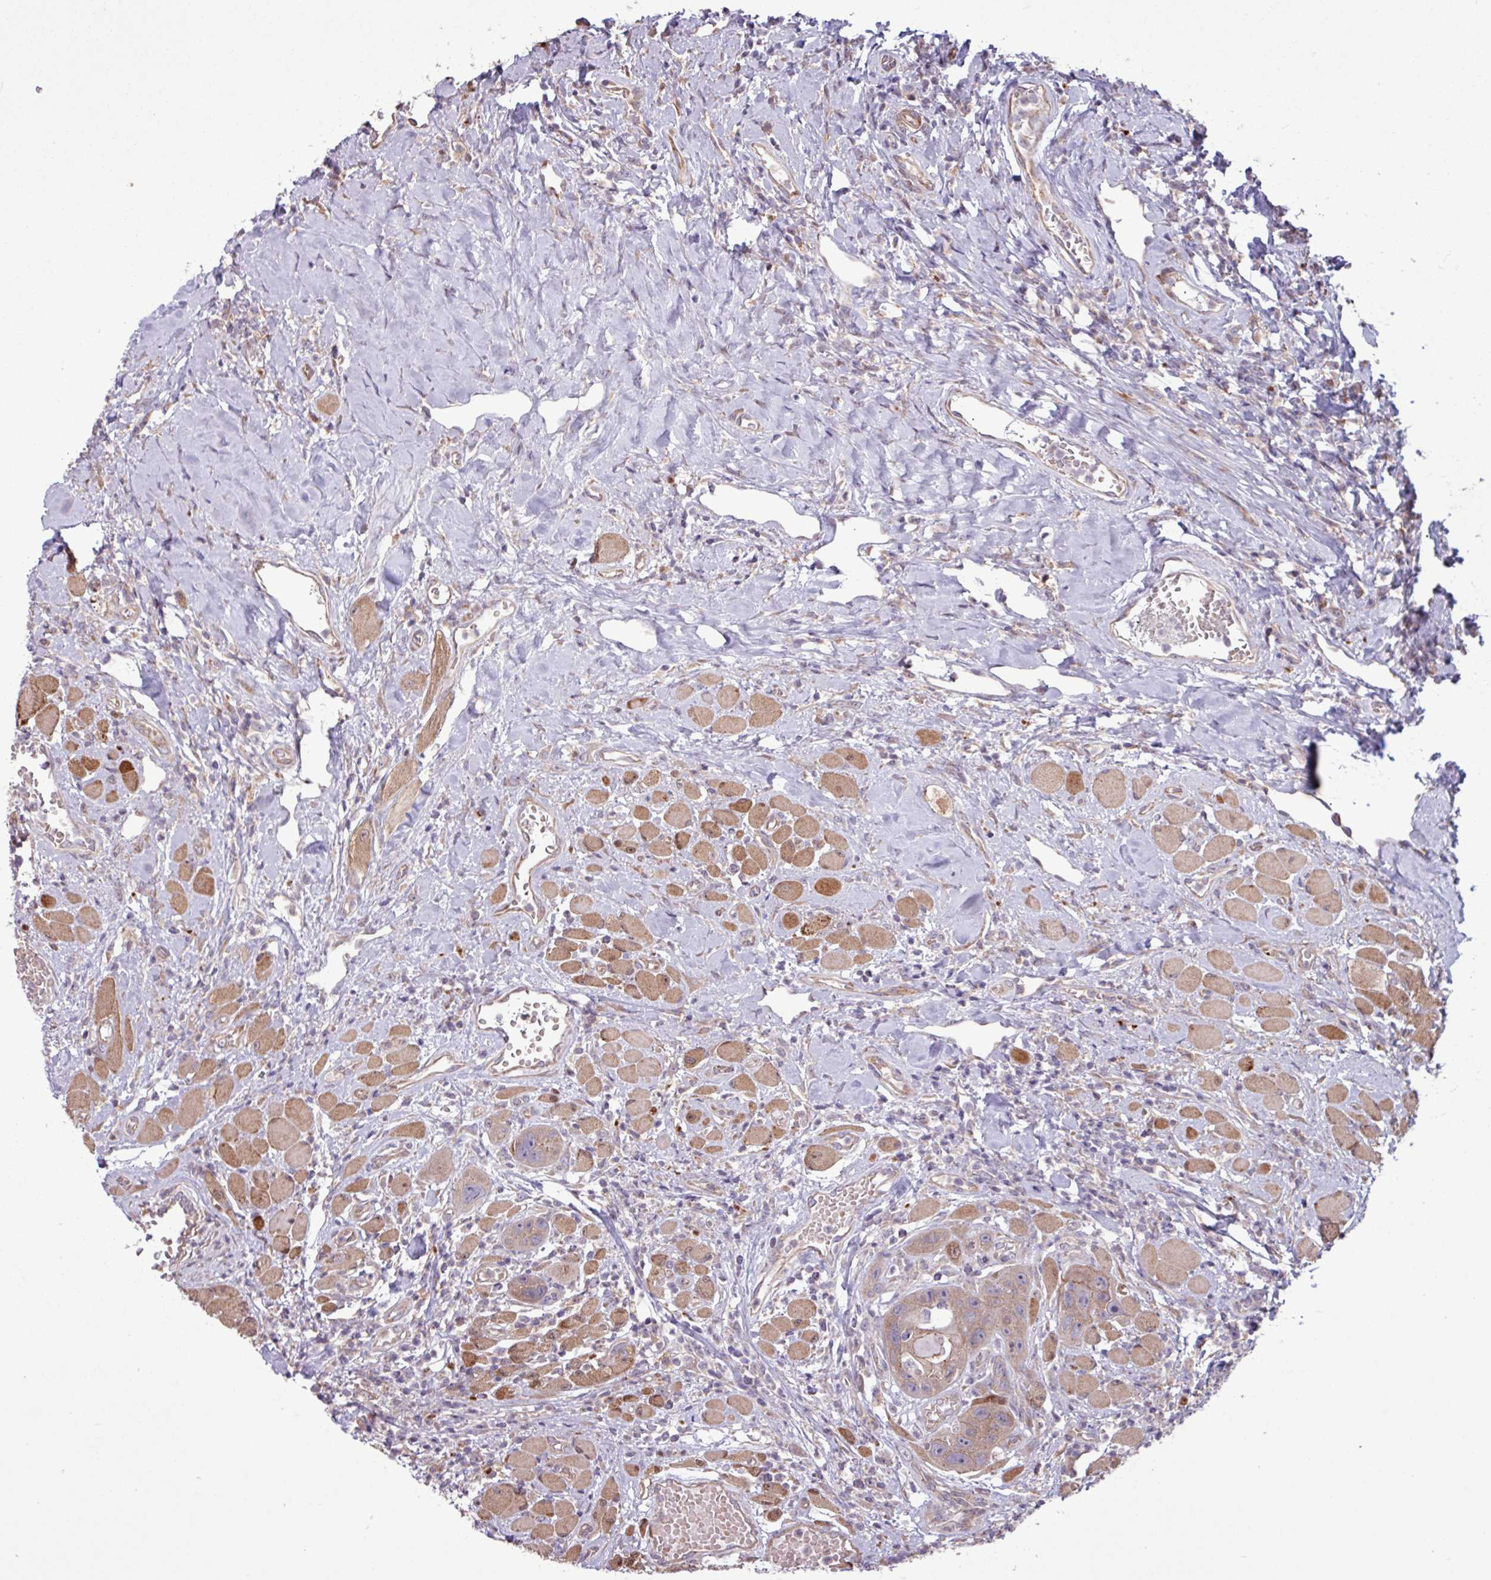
{"staining": {"intensity": "weak", "quantity": ">75%", "location": "cytoplasmic/membranous"}, "tissue": "head and neck cancer", "cell_type": "Tumor cells", "image_type": "cancer", "snomed": [{"axis": "morphology", "description": "Squamous cell carcinoma, NOS"}, {"axis": "topography", "description": "Head-Neck"}], "caption": "Weak cytoplasmic/membranous protein expression is appreciated in about >75% of tumor cells in head and neck cancer. (Brightfield microscopy of DAB IHC at high magnification).", "gene": "PDPR", "patient": {"sex": "female", "age": 59}}